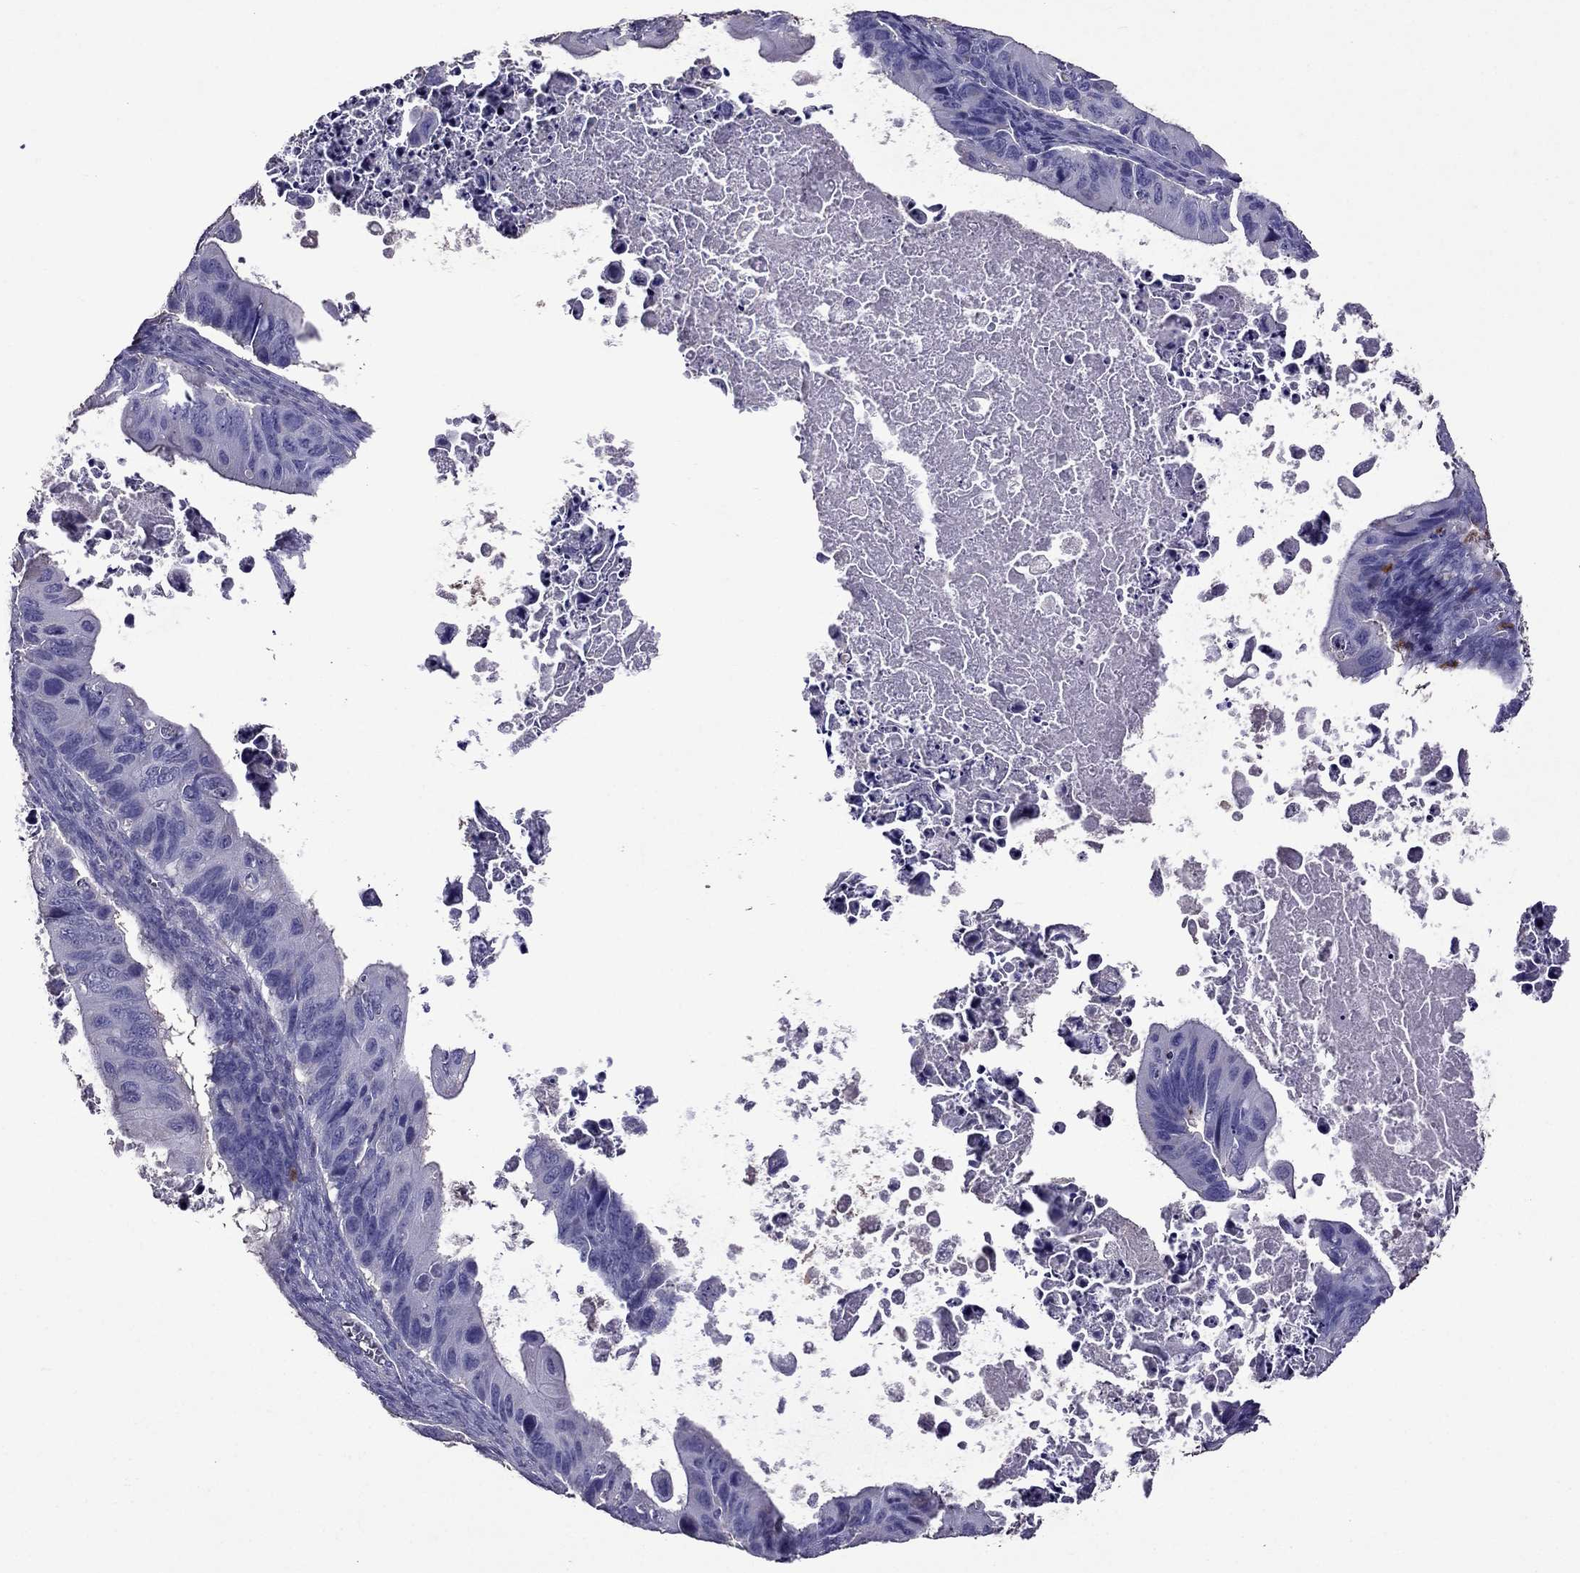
{"staining": {"intensity": "negative", "quantity": "none", "location": "none"}, "tissue": "ovarian cancer", "cell_type": "Tumor cells", "image_type": "cancer", "snomed": [{"axis": "morphology", "description": "Cystadenocarcinoma, mucinous, NOS"}, {"axis": "topography", "description": "Ovary"}], "caption": "An image of human ovarian cancer is negative for staining in tumor cells.", "gene": "NKX3-1", "patient": {"sex": "female", "age": 64}}